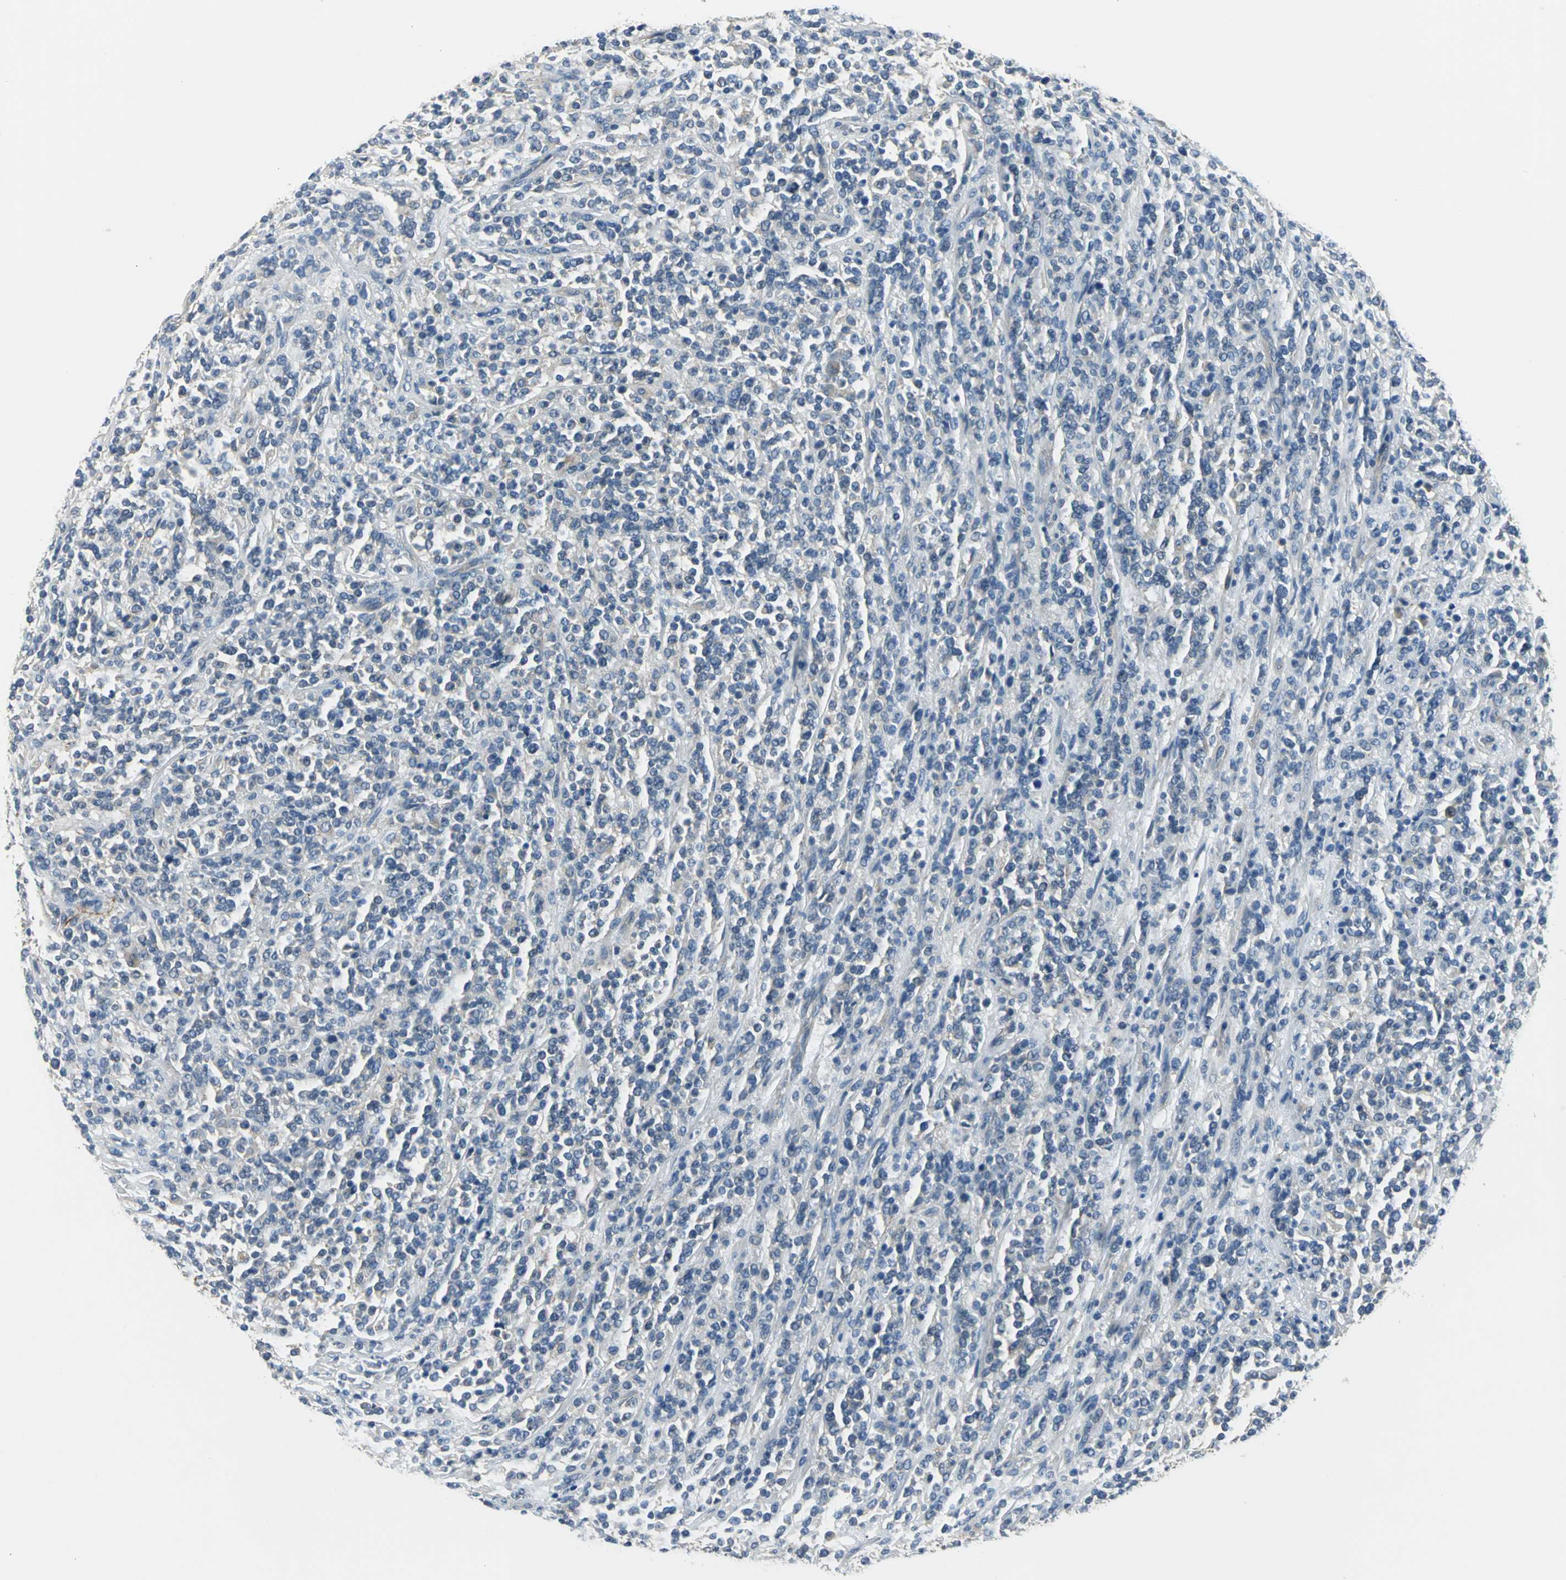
{"staining": {"intensity": "weak", "quantity": "25%-75%", "location": "cytoplasmic/membranous"}, "tissue": "lymphoma", "cell_type": "Tumor cells", "image_type": "cancer", "snomed": [{"axis": "morphology", "description": "Malignant lymphoma, non-Hodgkin's type, High grade"}, {"axis": "topography", "description": "Soft tissue"}], "caption": "A photomicrograph showing weak cytoplasmic/membranous staining in about 25%-75% of tumor cells in lymphoma, as visualized by brown immunohistochemical staining.", "gene": "SLC16A7", "patient": {"sex": "male", "age": 18}}